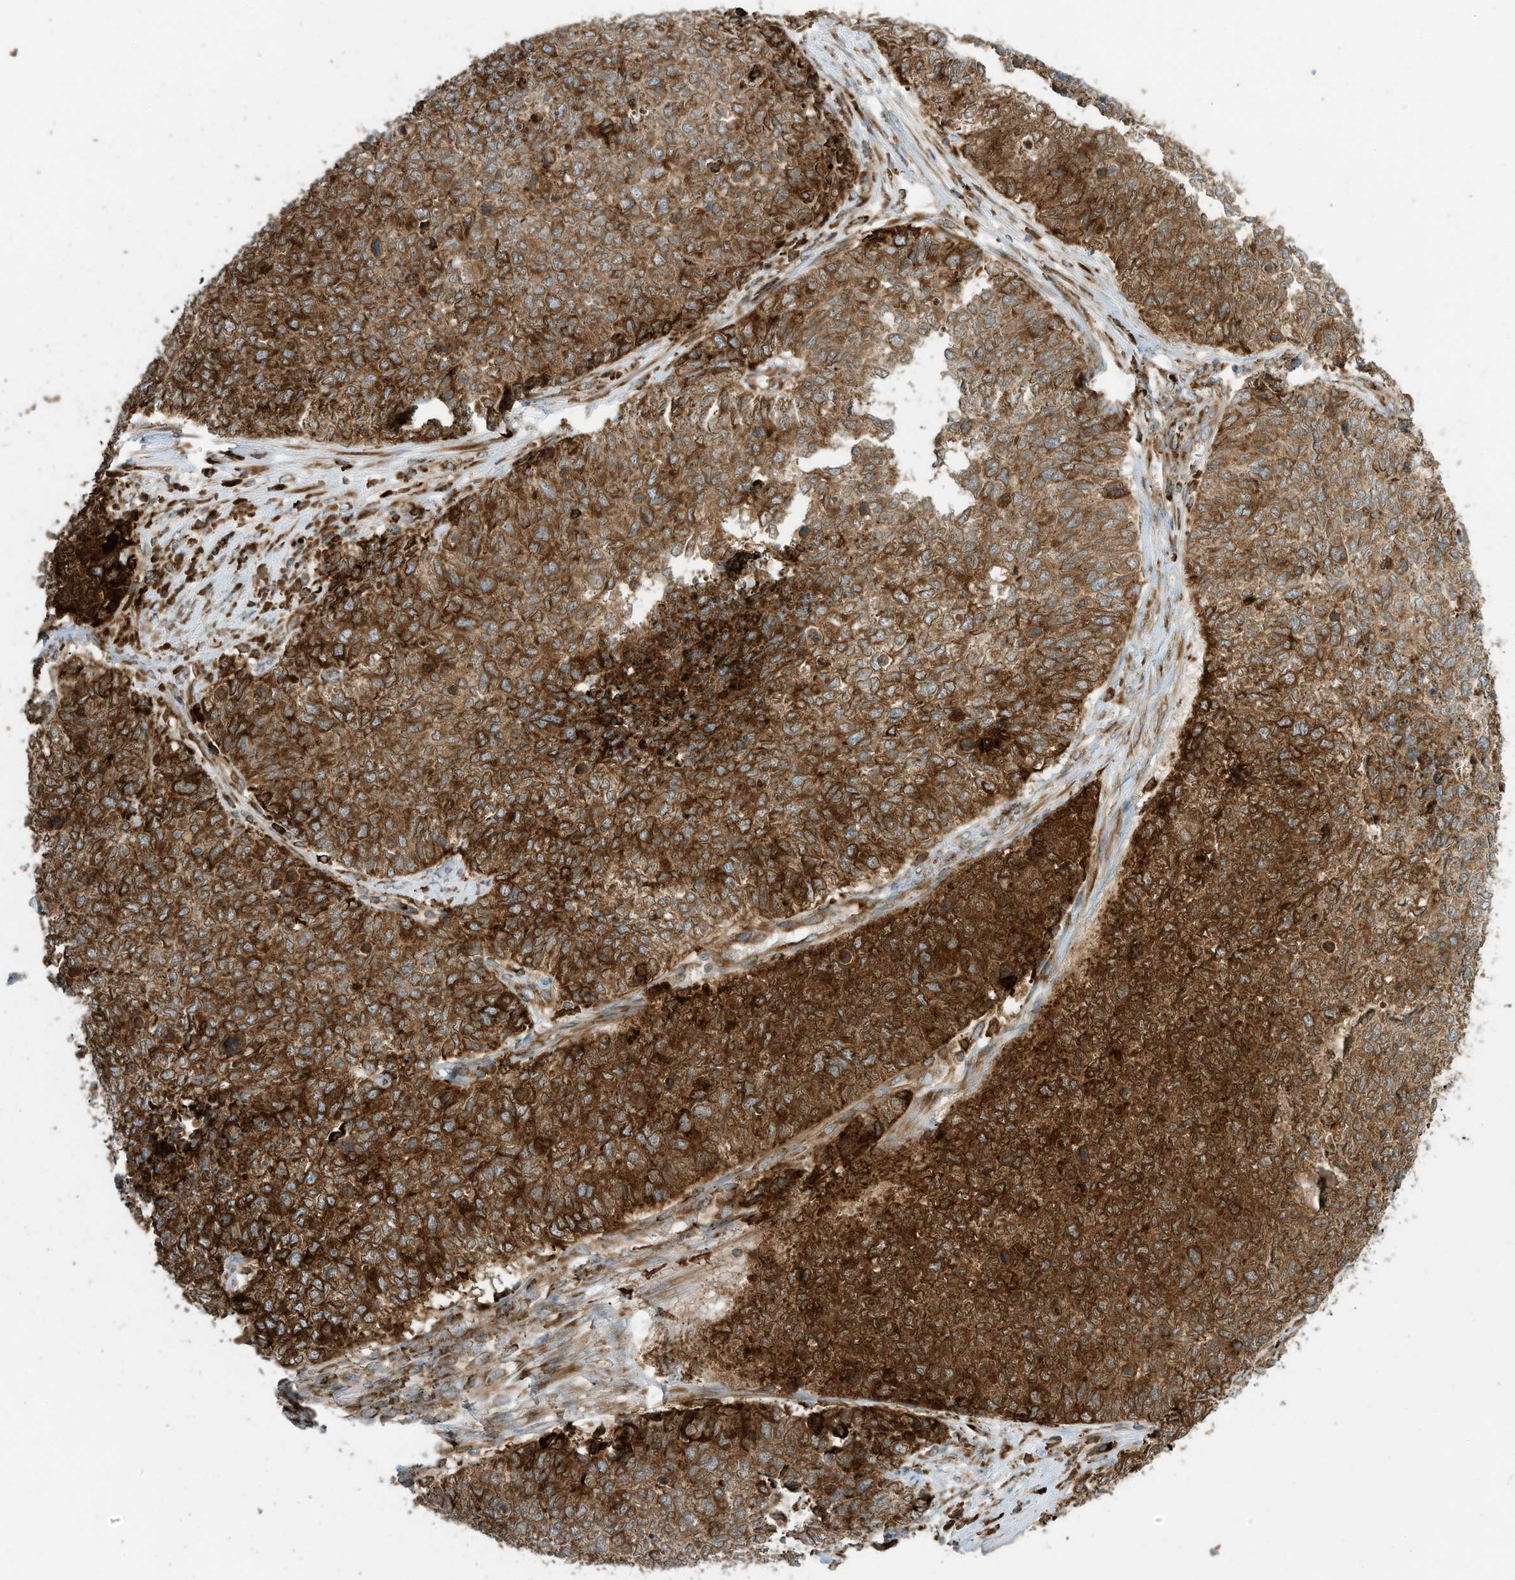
{"staining": {"intensity": "strong", "quantity": ">75%", "location": "cytoplasmic/membranous"}, "tissue": "cervical cancer", "cell_type": "Tumor cells", "image_type": "cancer", "snomed": [{"axis": "morphology", "description": "Squamous cell carcinoma, NOS"}, {"axis": "topography", "description": "Cervix"}], "caption": "Immunohistochemical staining of cervical cancer (squamous cell carcinoma) displays high levels of strong cytoplasmic/membranous protein positivity in approximately >75% of tumor cells.", "gene": "TRNAU1AP", "patient": {"sex": "female", "age": 63}}